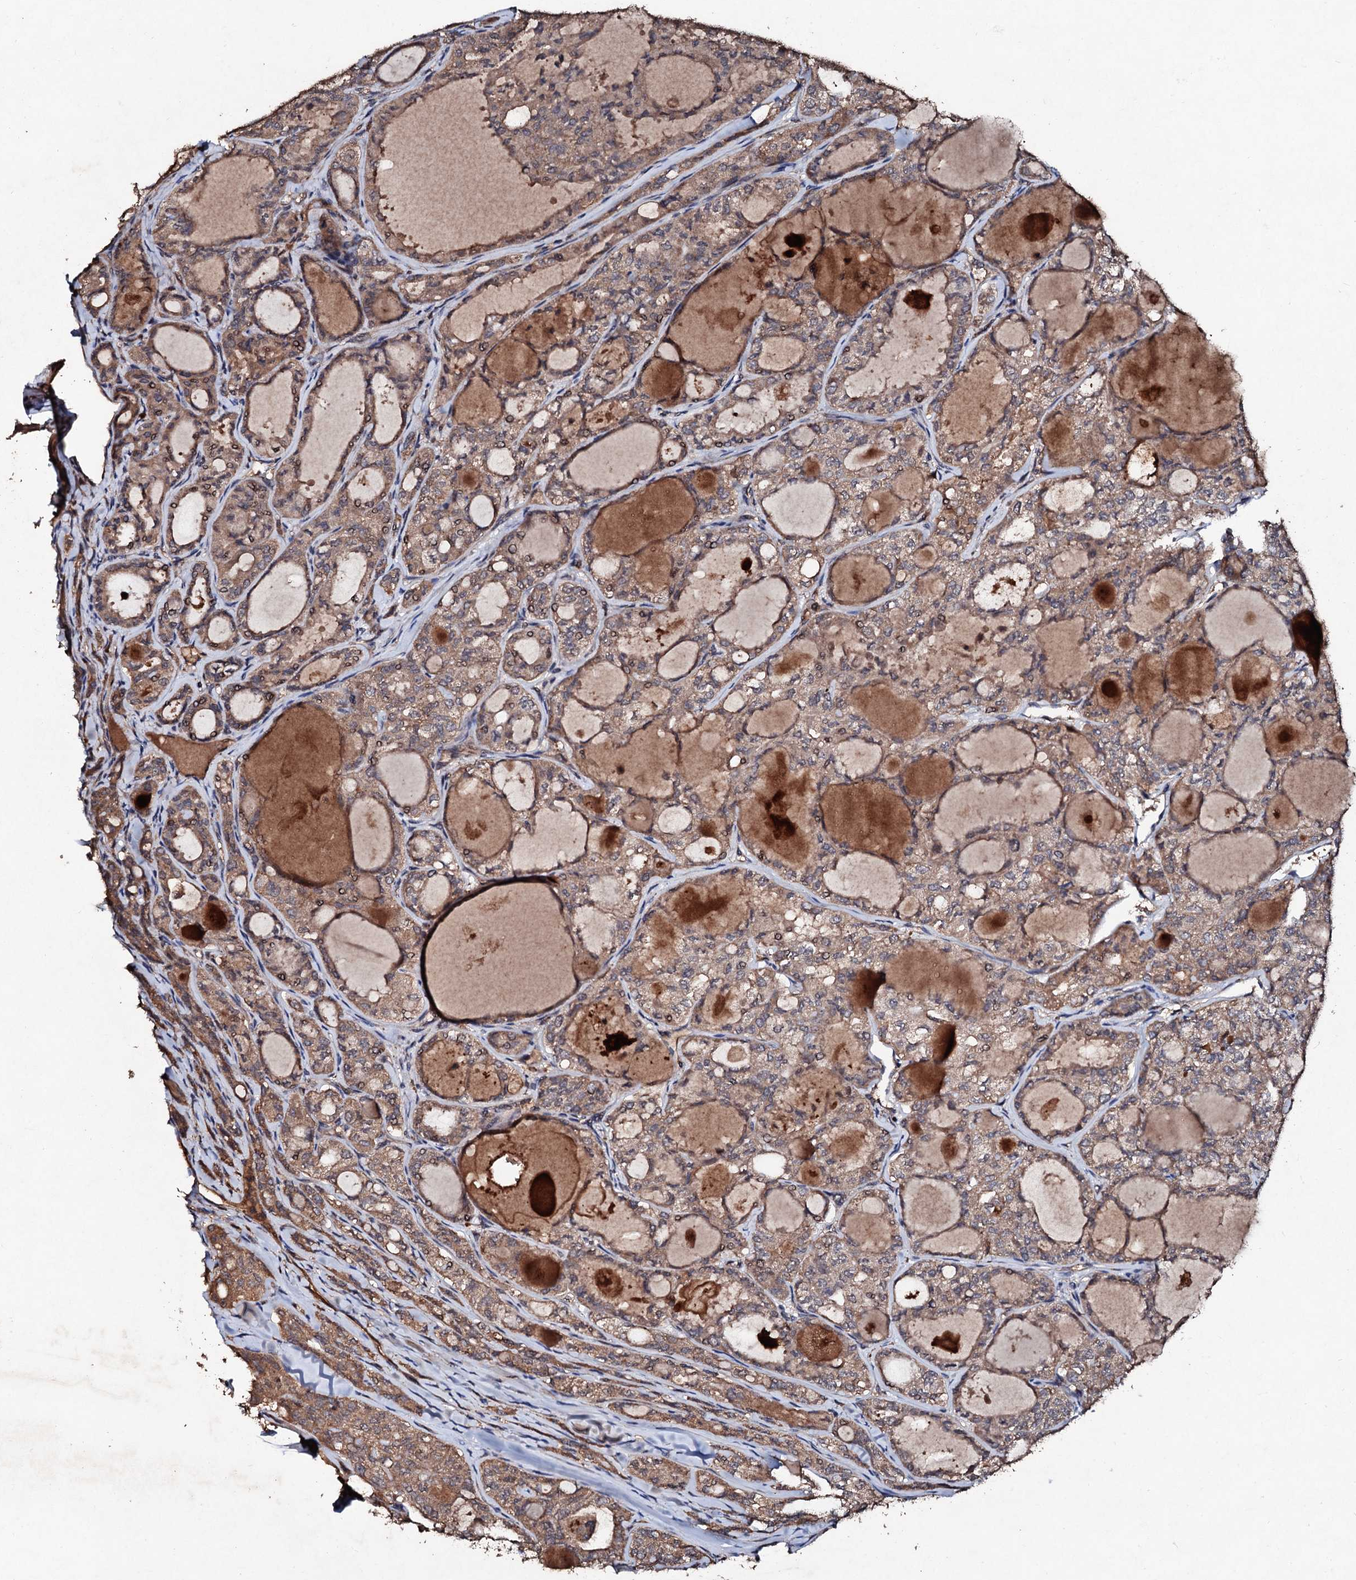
{"staining": {"intensity": "moderate", "quantity": ">75%", "location": "cytoplasmic/membranous"}, "tissue": "thyroid cancer", "cell_type": "Tumor cells", "image_type": "cancer", "snomed": [{"axis": "morphology", "description": "Follicular adenoma carcinoma, NOS"}, {"axis": "topography", "description": "Thyroid gland"}], "caption": "Thyroid cancer stained for a protein (brown) exhibits moderate cytoplasmic/membranous positive expression in approximately >75% of tumor cells.", "gene": "KERA", "patient": {"sex": "male", "age": 75}}